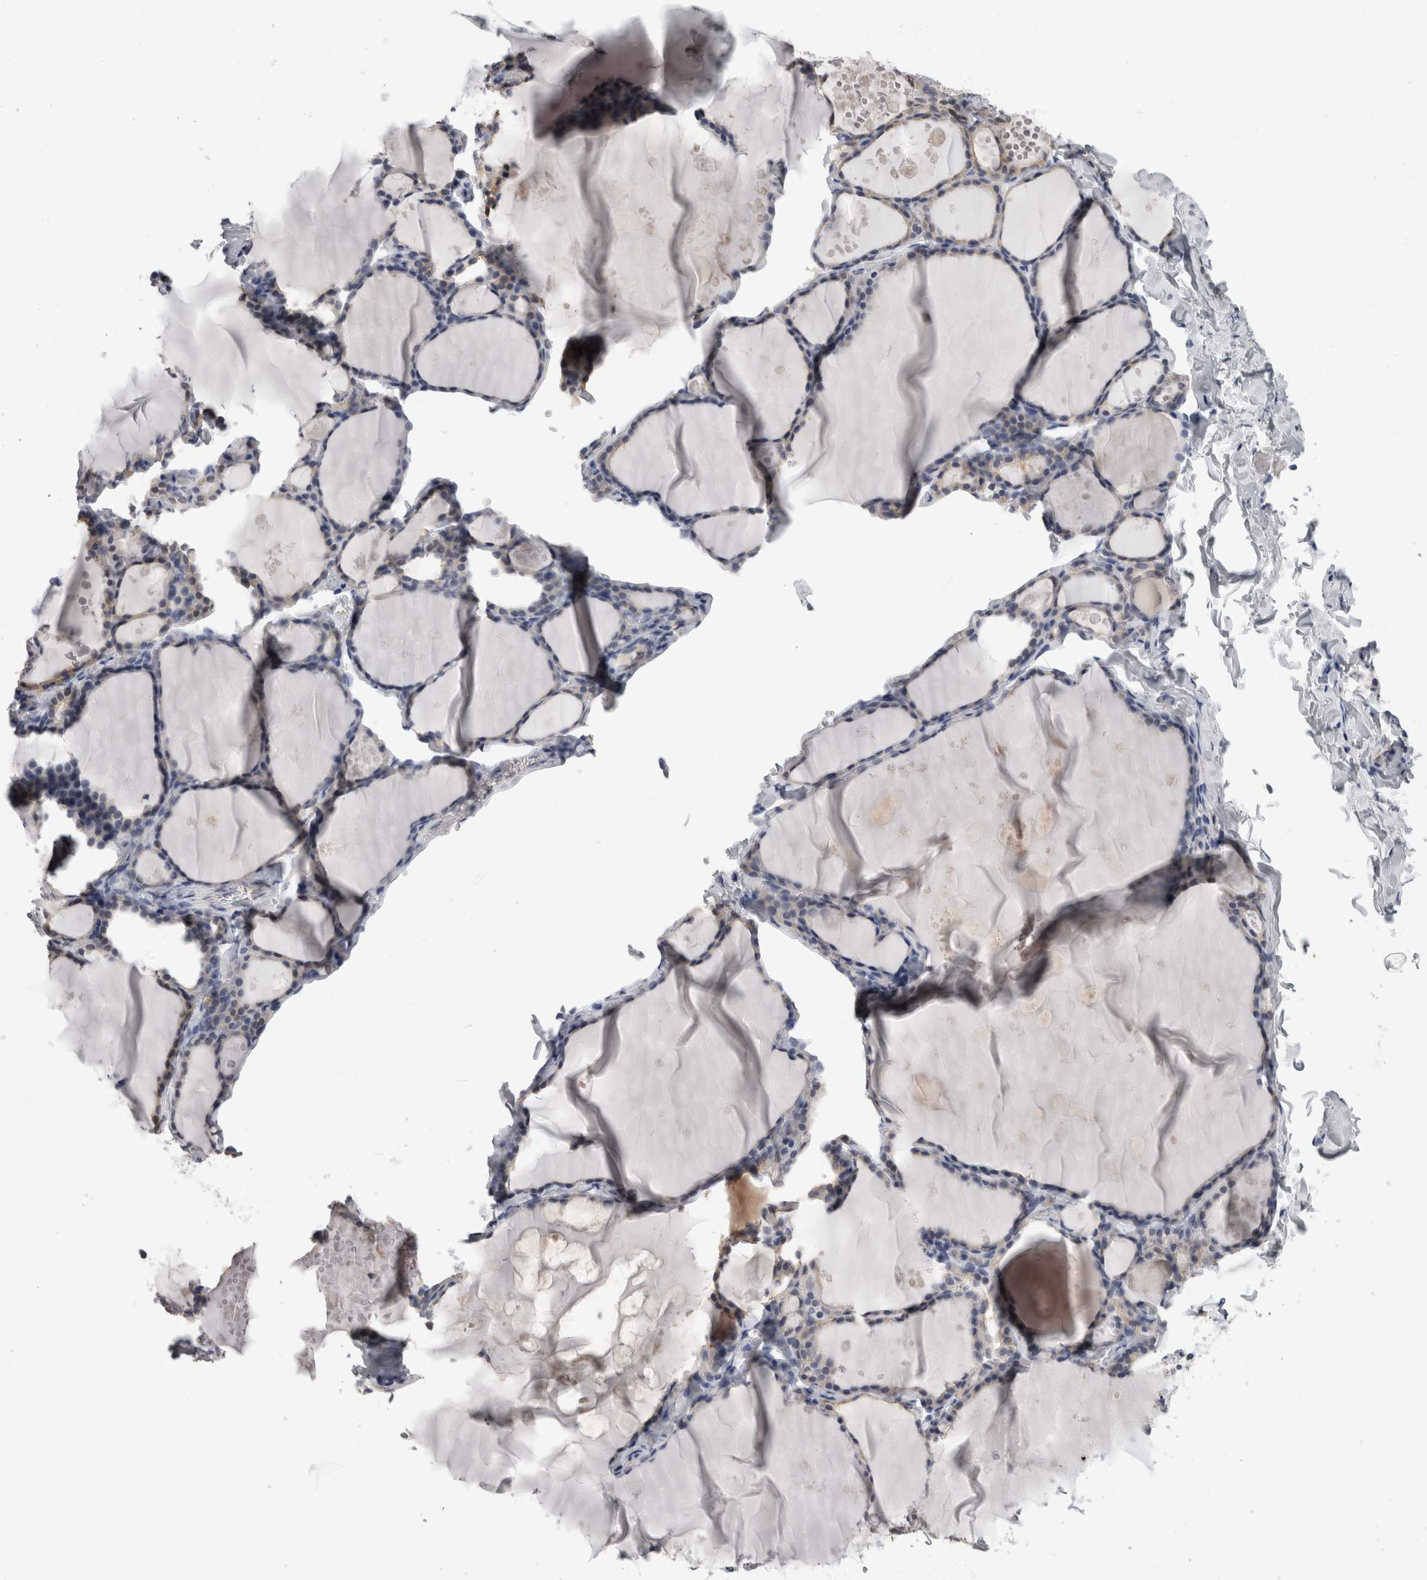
{"staining": {"intensity": "weak", "quantity": "<25%", "location": "cytoplasmic/membranous"}, "tissue": "thyroid gland", "cell_type": "Glandular cells", "image_type": "normal", "snomed": [{"axis": "morphology", "description": "Normal tissue, NOS"}, {"axis": "topography", "description": "Thyroid gland"}], "caption": "Human thyroid gland stained for a protein using immunohistochemistry demonstrates no staining in glandular cells.", "gene": "AFMID", "patient": {"sex": "male", "age": 56}}